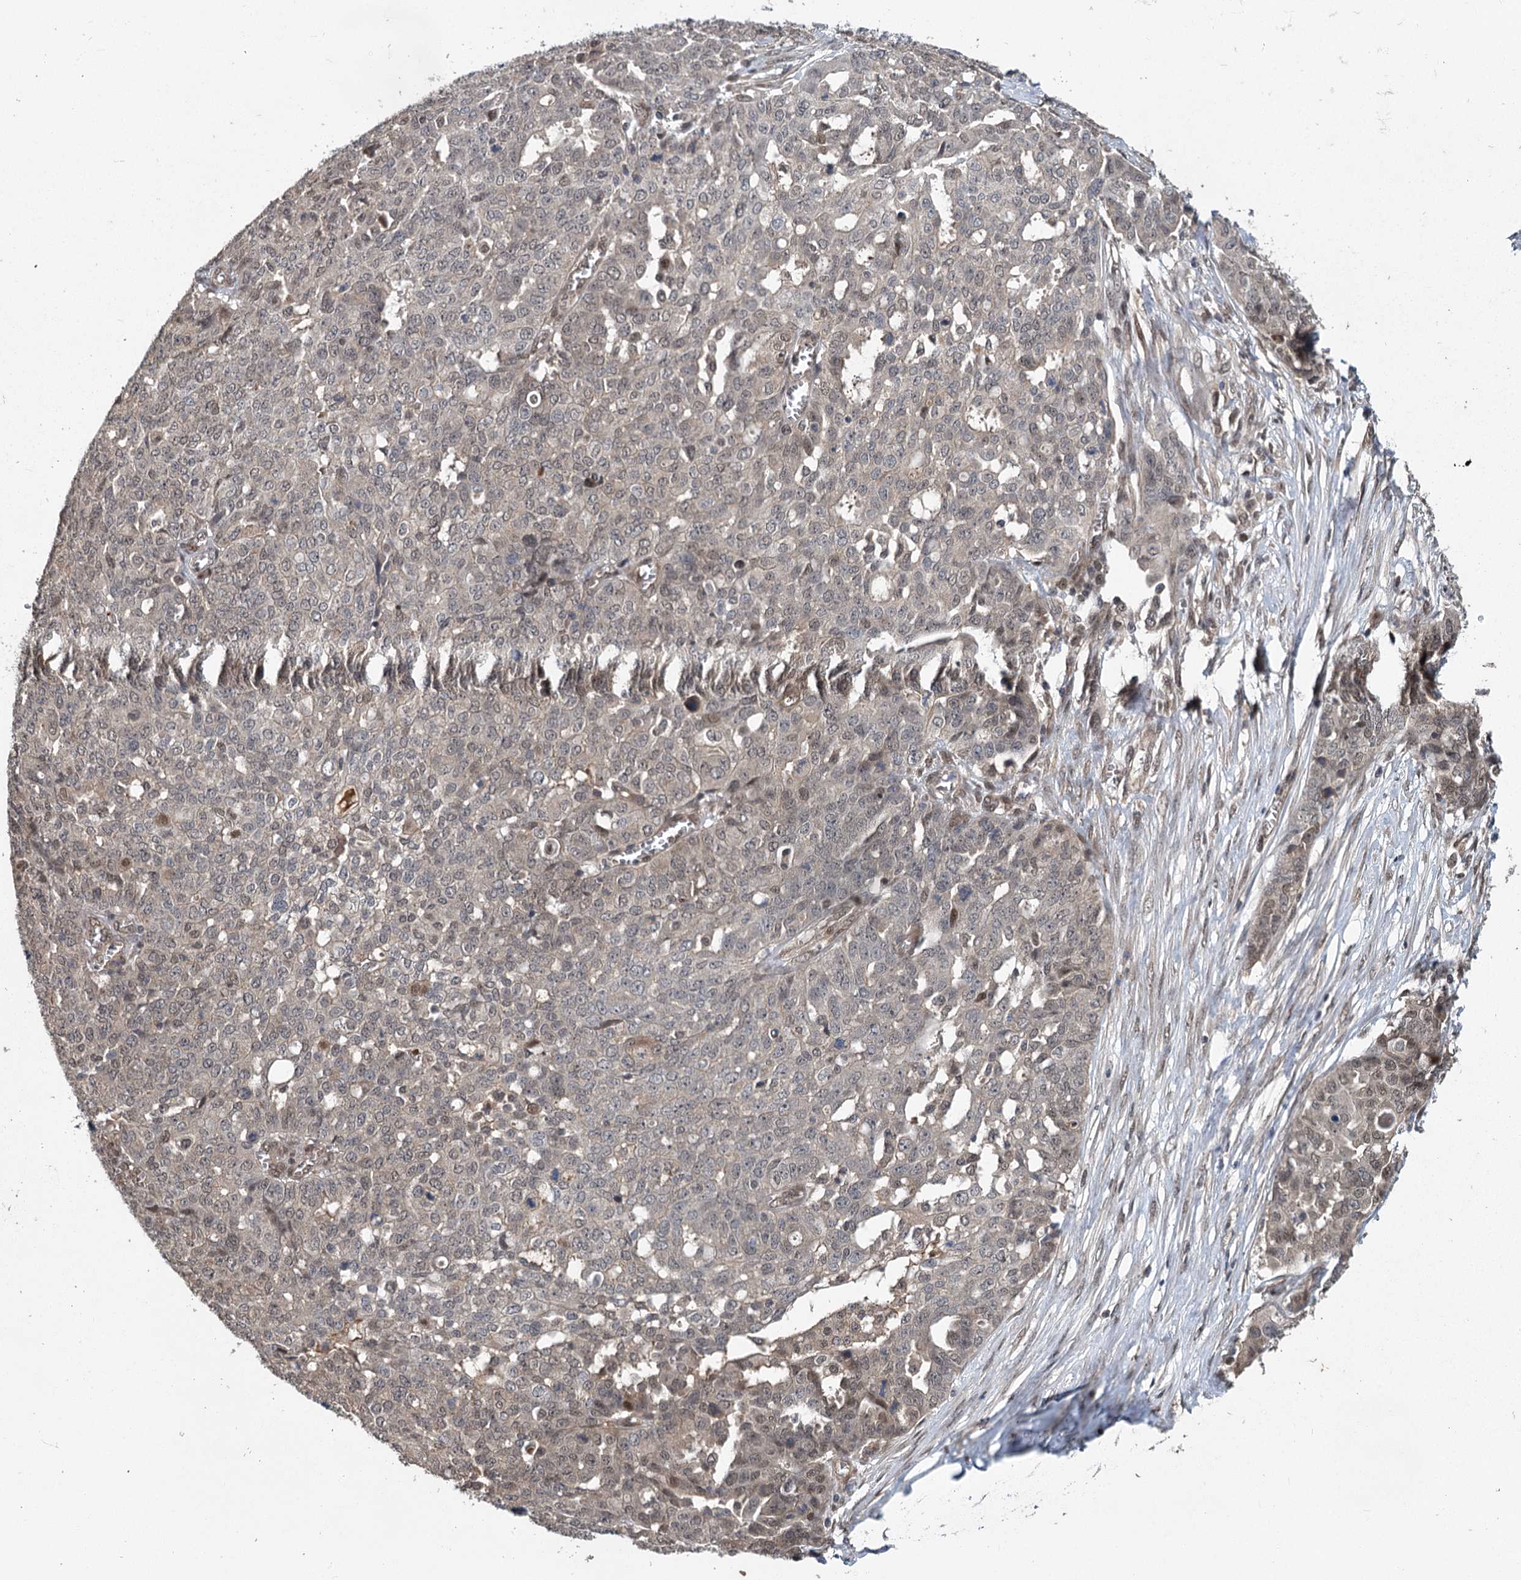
{"staining": {"intensity": "weak", "quantity": "<25%", "location": "nuclear"}, "tissue": "ovarian cancer", "cell_type": "Tumor cells", "image_type": "cancer", "snomed": [{"axis": "morphology", "description": "Cystadenocarcinoma, serous, NOS"}, {"axis": "topography", "description": "Soft tissue"}, {"axis": "topography", "description": "Ovary"}], "caption": "The histopathology image displays no significant expression in tumor cells of ovarian cancer (serous cystadenocarcinoma).", "gene": "MYG1", "patient": {"sex": "female", "age": 57}}